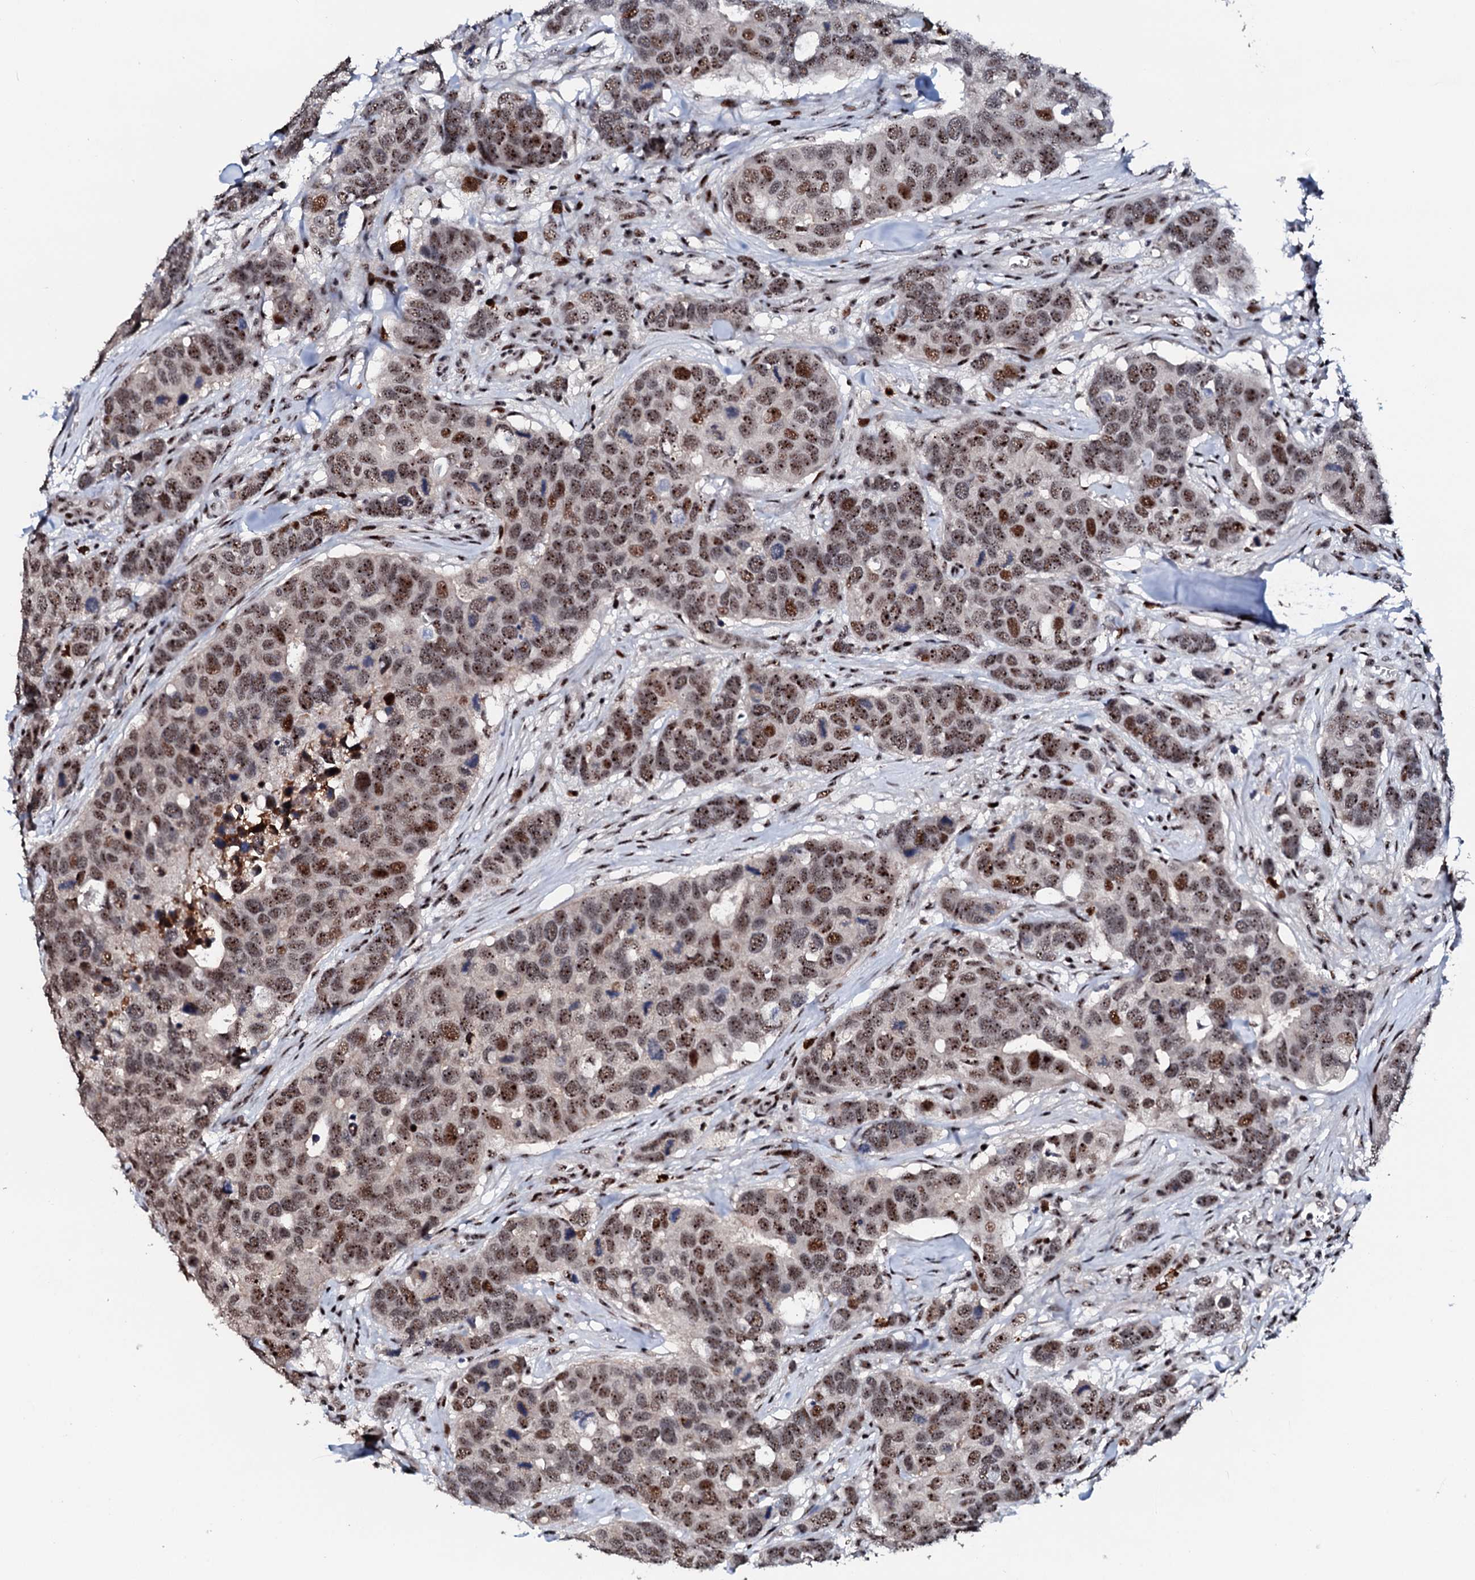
{"staining": {"intensity": "moderate", "quantity": ">75%", "location": "nuclear"}, "tissue": "breast cancer", "cell_type": "Tumor cells", "image_type": "cancer", "snomed": [{"axis": "morphology", "description": "Duct carcinoma"}, {"axis": "topography", "description": "Breast"}], "caption": "Human breast cancer (intraductal carcinoma) stained for a protein (brown) reveals moderate nuclear positive staining in approximately >75% of tumor cells.", "gene": "NEUROG3", "patient": {"sex": "female", "age": 83}}